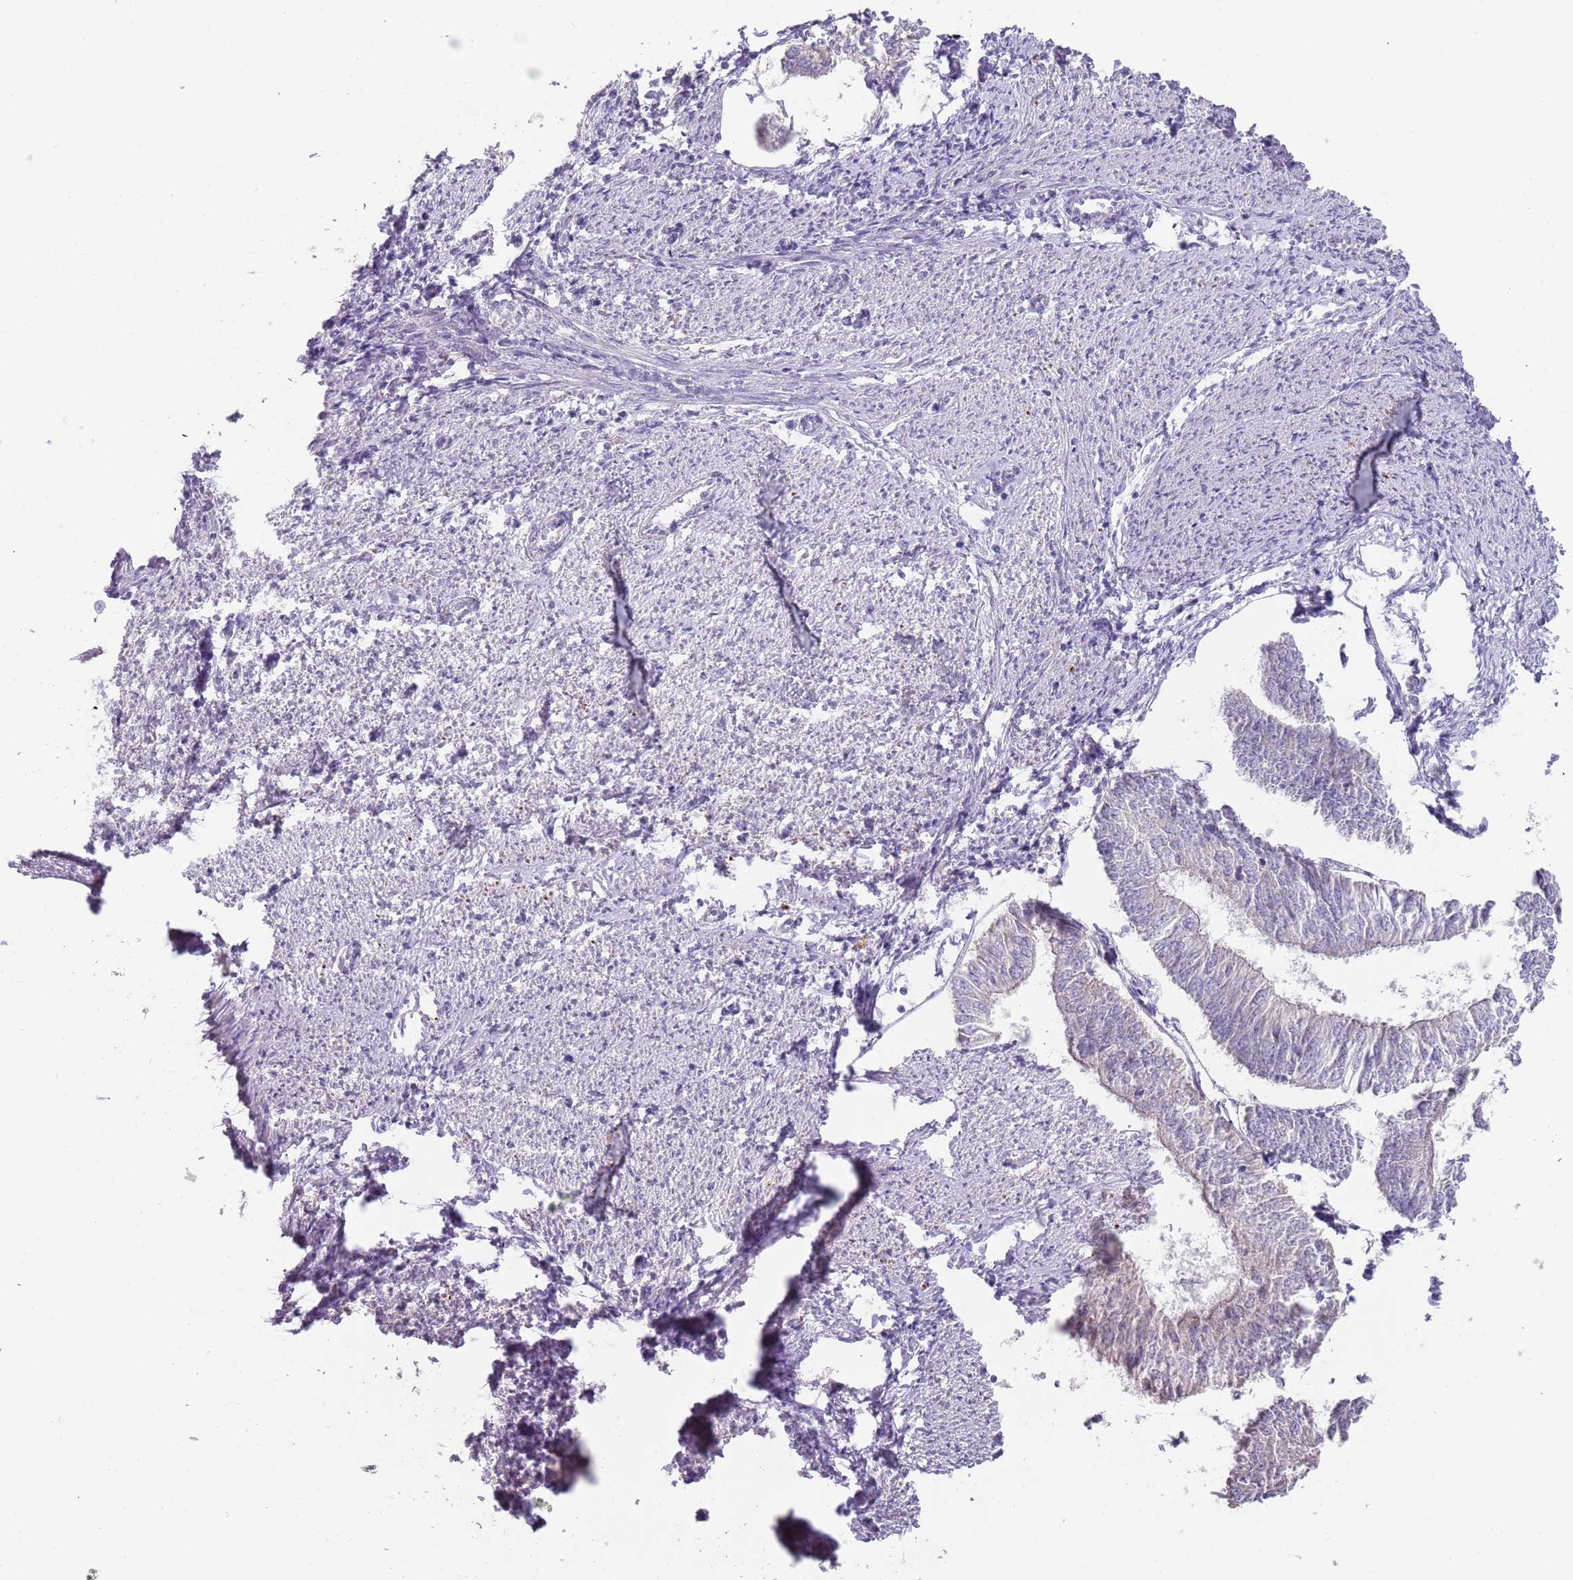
{"staining": {"intensity": "negative", "quantity": "none", "location": "none"}, "tissue": "endometrial cancer", "cell_type": "Tumor cells", "image_type": "cancer", "snomed": [{"axis": "morphology", "description": "Adenocarcinoma, NOS"}, {"axis": "topography", "description": "Endometrium"}], "caption": "The histopathology image displays no significant positivity in tumor cells of endometrial cancer (adenocarcinoma).", "gene": "TMEM251", "patient": {"sex": "female", "age": 58}}